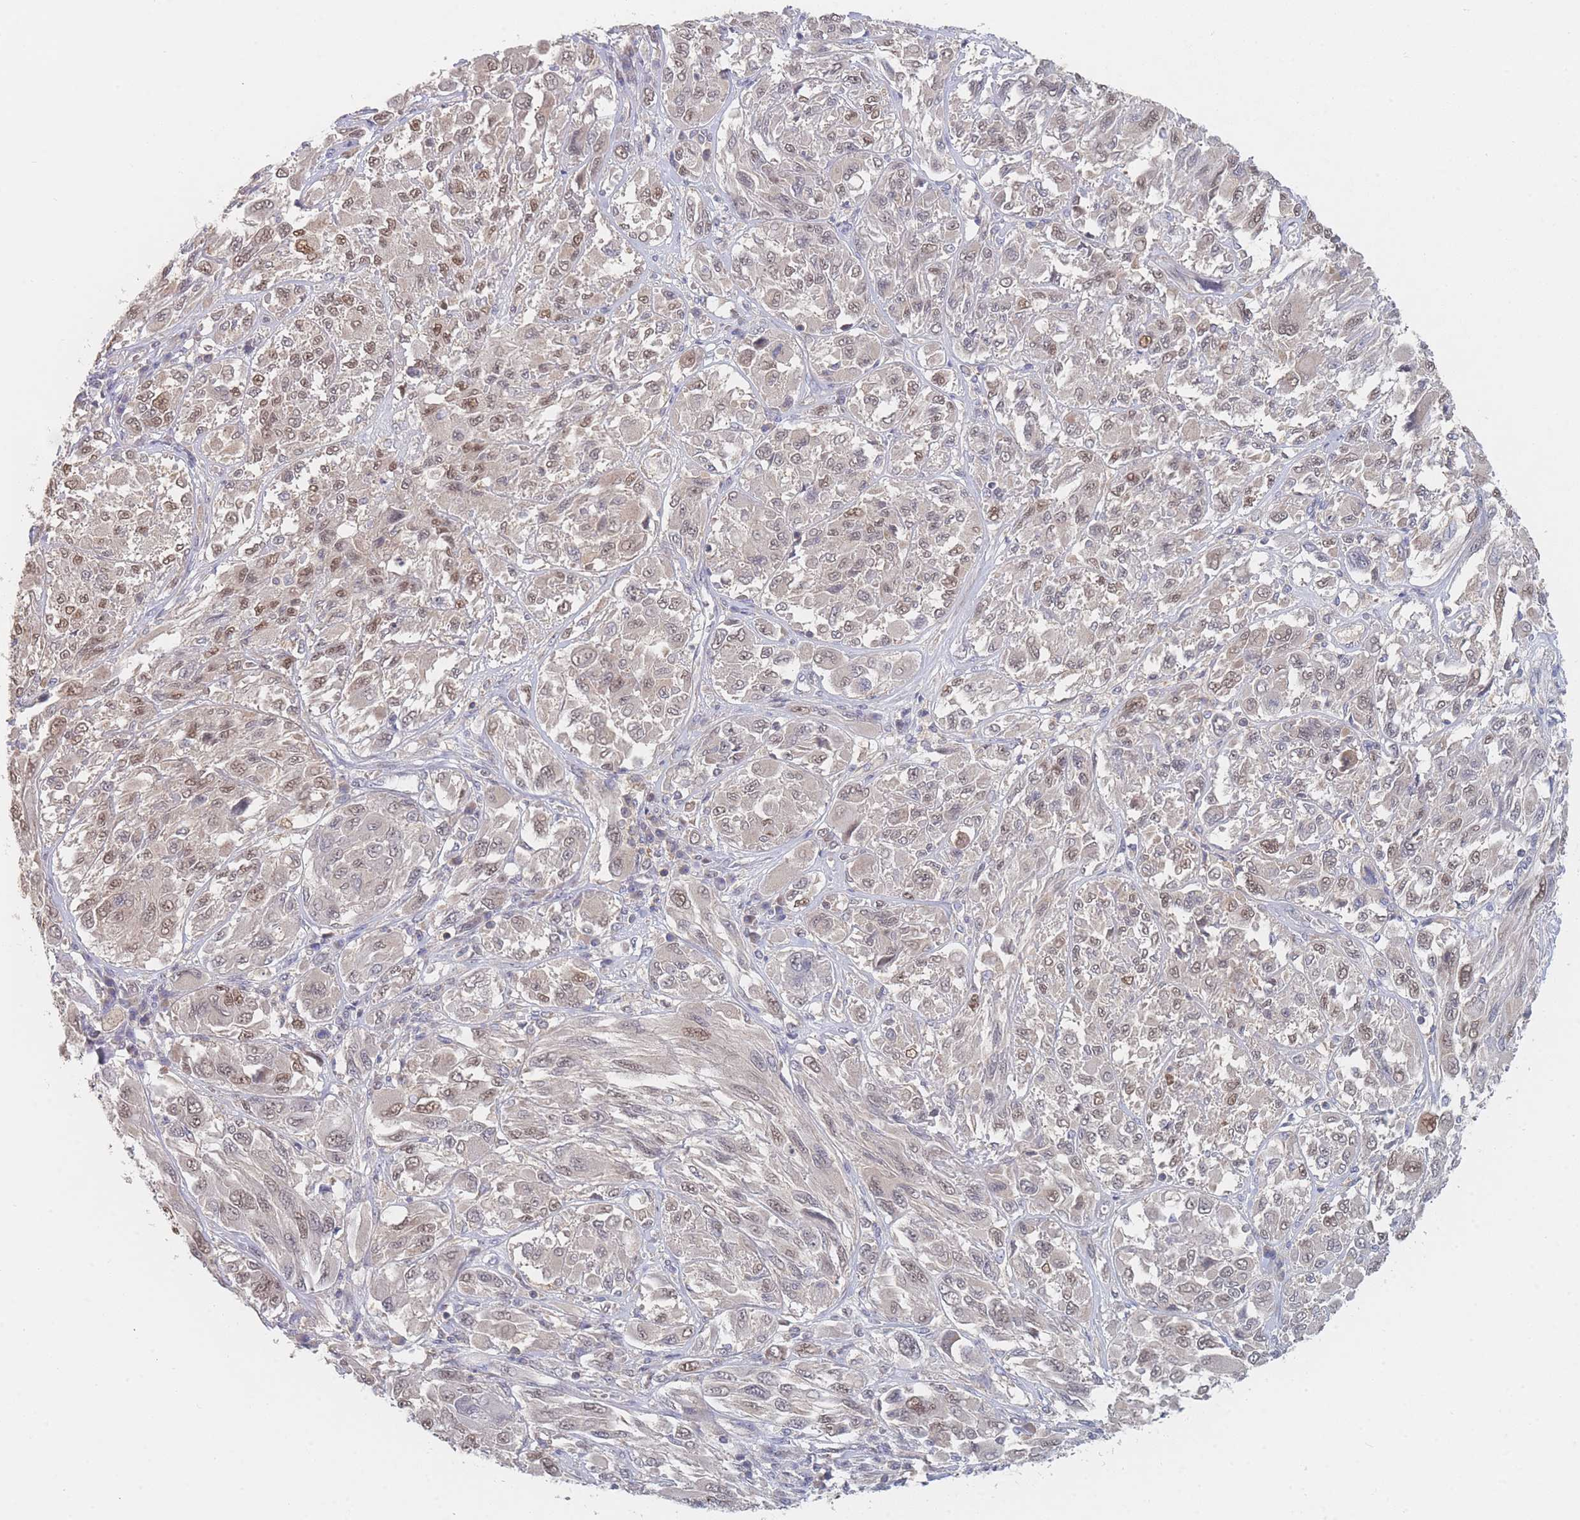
{"staining": {"intensity": "moderate", "quantity": "25%-75%", "location": "nuclear"}, "tissue": "melanoma", "cell_type": "Tumor cells", "image_type": "cancer", "snomed": [{"axis": "morphology", "description": "Malignant melanoma, NOS"}, {"axis": "topography", "description": "Skin"}], "caption": "Immunohistochemical staining of human melanoma demonstrates medium levels of moderate nuclear staining in approximately 25%-75% of tumor cells. (DAB (3,3'-diaminobenzidine) IHC, brown staining for protein, blue staining for nuclei).", "gene": "PPP6C", "patient": {"sex": "female", "age": 91}}